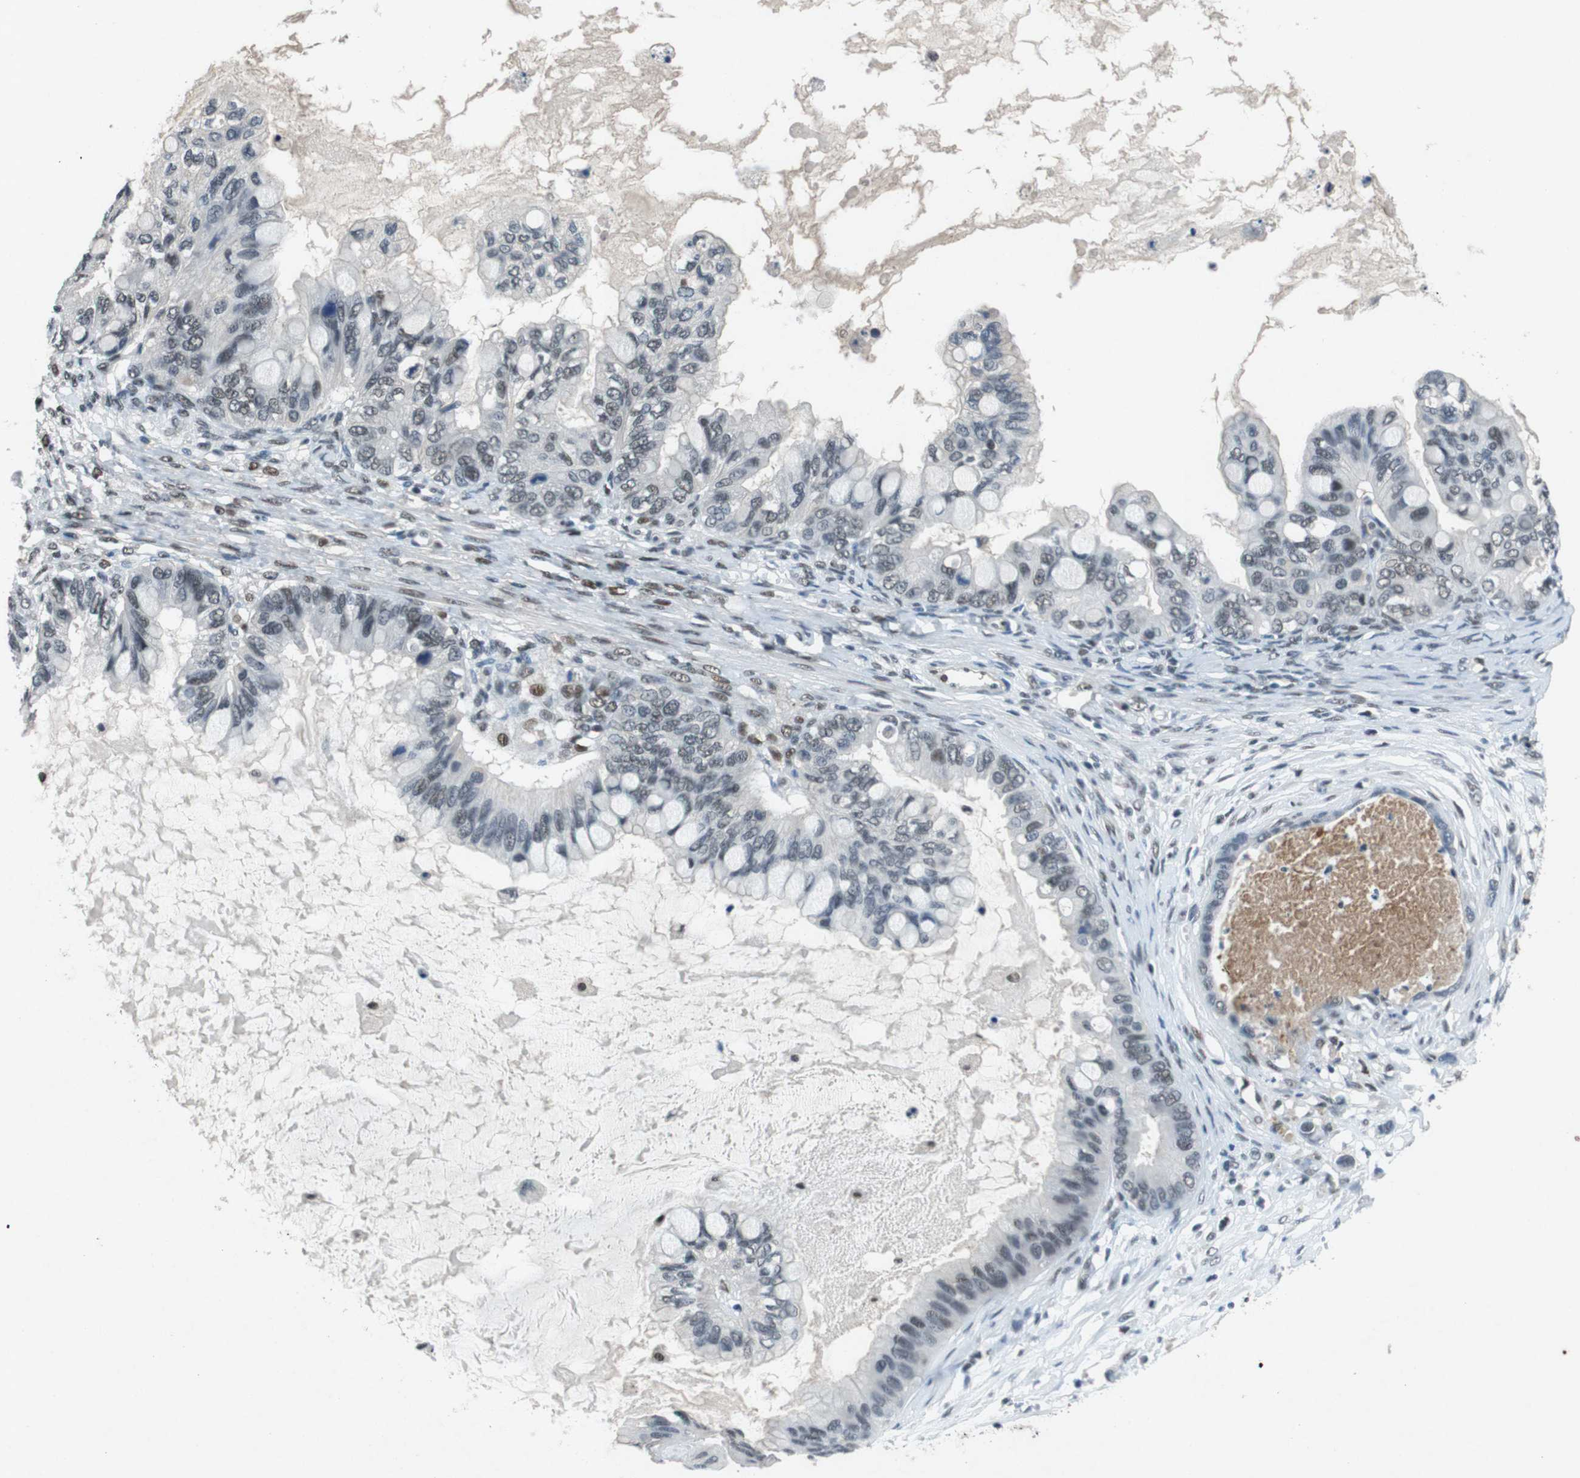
{"staining": {"intensity": "weak", "quantity": "<25%", "location": "nuclear"}, "tissue": "ovarian cancer", "cell_type": "Tumor cells", "image_type": "cancer", "snomed": [{"axis": "morphology", "description": "Cystadenocarcinoma, mucinous, NOS"}, {"axis": "topography", "description": "Ovary"}], "caption": "Tumor cells show no significant protein expression in ovarian cancer.", "gene": "USP7", "patient": {"sex": "female", "age": 80}}